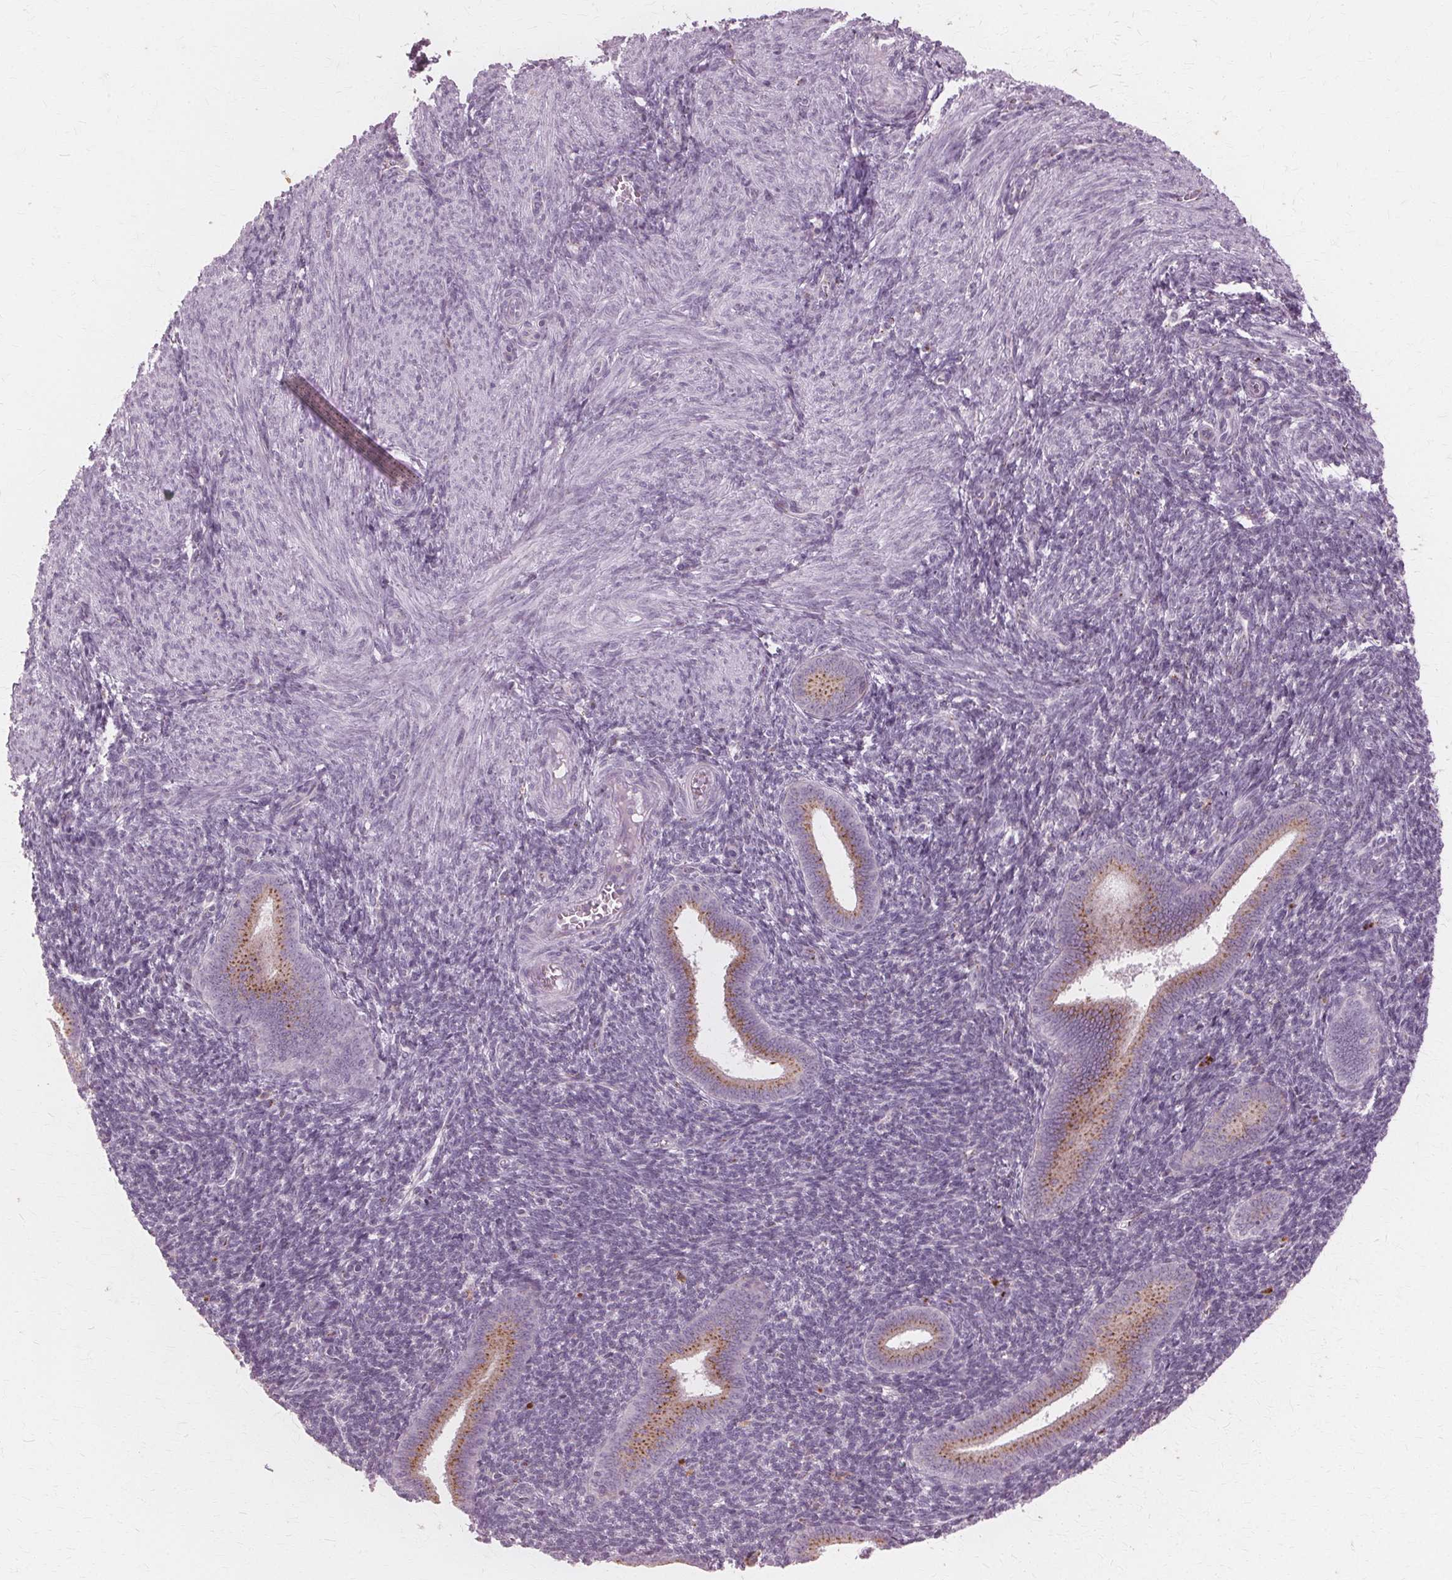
{"staining": {"intensity": "negative", "quantity": "none", "location": "none"}, "tissue": "endometrium", "cell_type": "Cells in endometrial stroma", "image_type": "normal", "snomed": [{"axis": "morphology", "description": "Normal tissue, NOS"}, {"axis": "topography", "description": "Endometrium"}], "caption": "This is an immunohistochemistry (IHC) micrograph of benign endometrium. There is no staining in cells in endometrial stroma.", "gene": "DNASE2", "patient": {"sex": "female", "age": 25}}